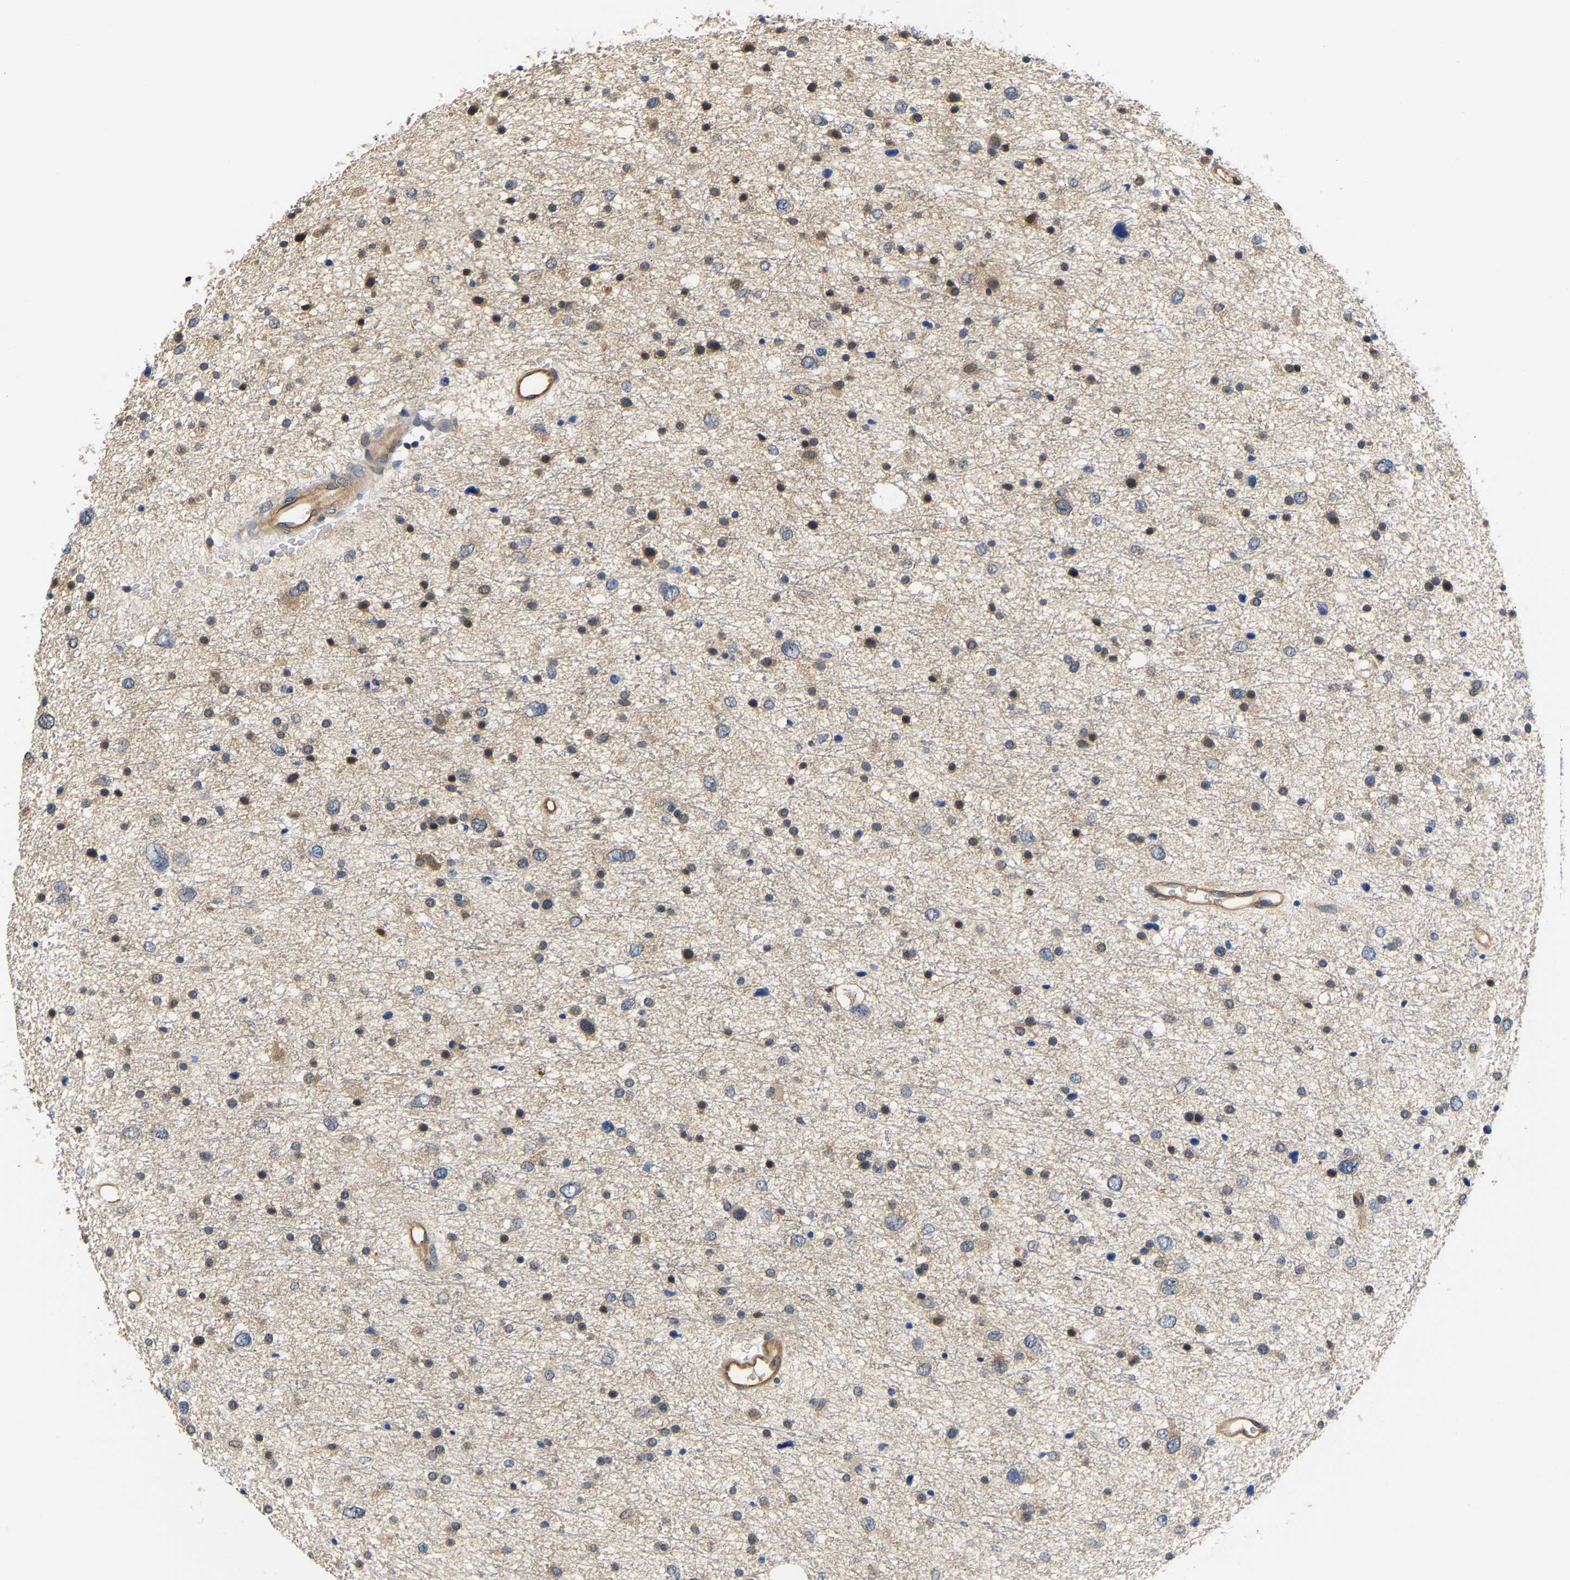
{"staining": {"intensity": "negative", "quantity": "none", "location": "none"}, "tissue": "glioma", "cell_type": "Tumor cells", "image_type": "cancer", "snomed": [{"axis": "morphology", "description": "Glioma, malignant, Low grade"}, {"axis": "topography", "description": "Brain"}], "caption": "There is no significant staining in tumor cells of malignant glioma (low-grade). (Immunohistochemistry (ihc), brightfield microscopy, high magnification).", "gene": "ARHGEF12", "patient": {"sex": "female", "age": 37}}